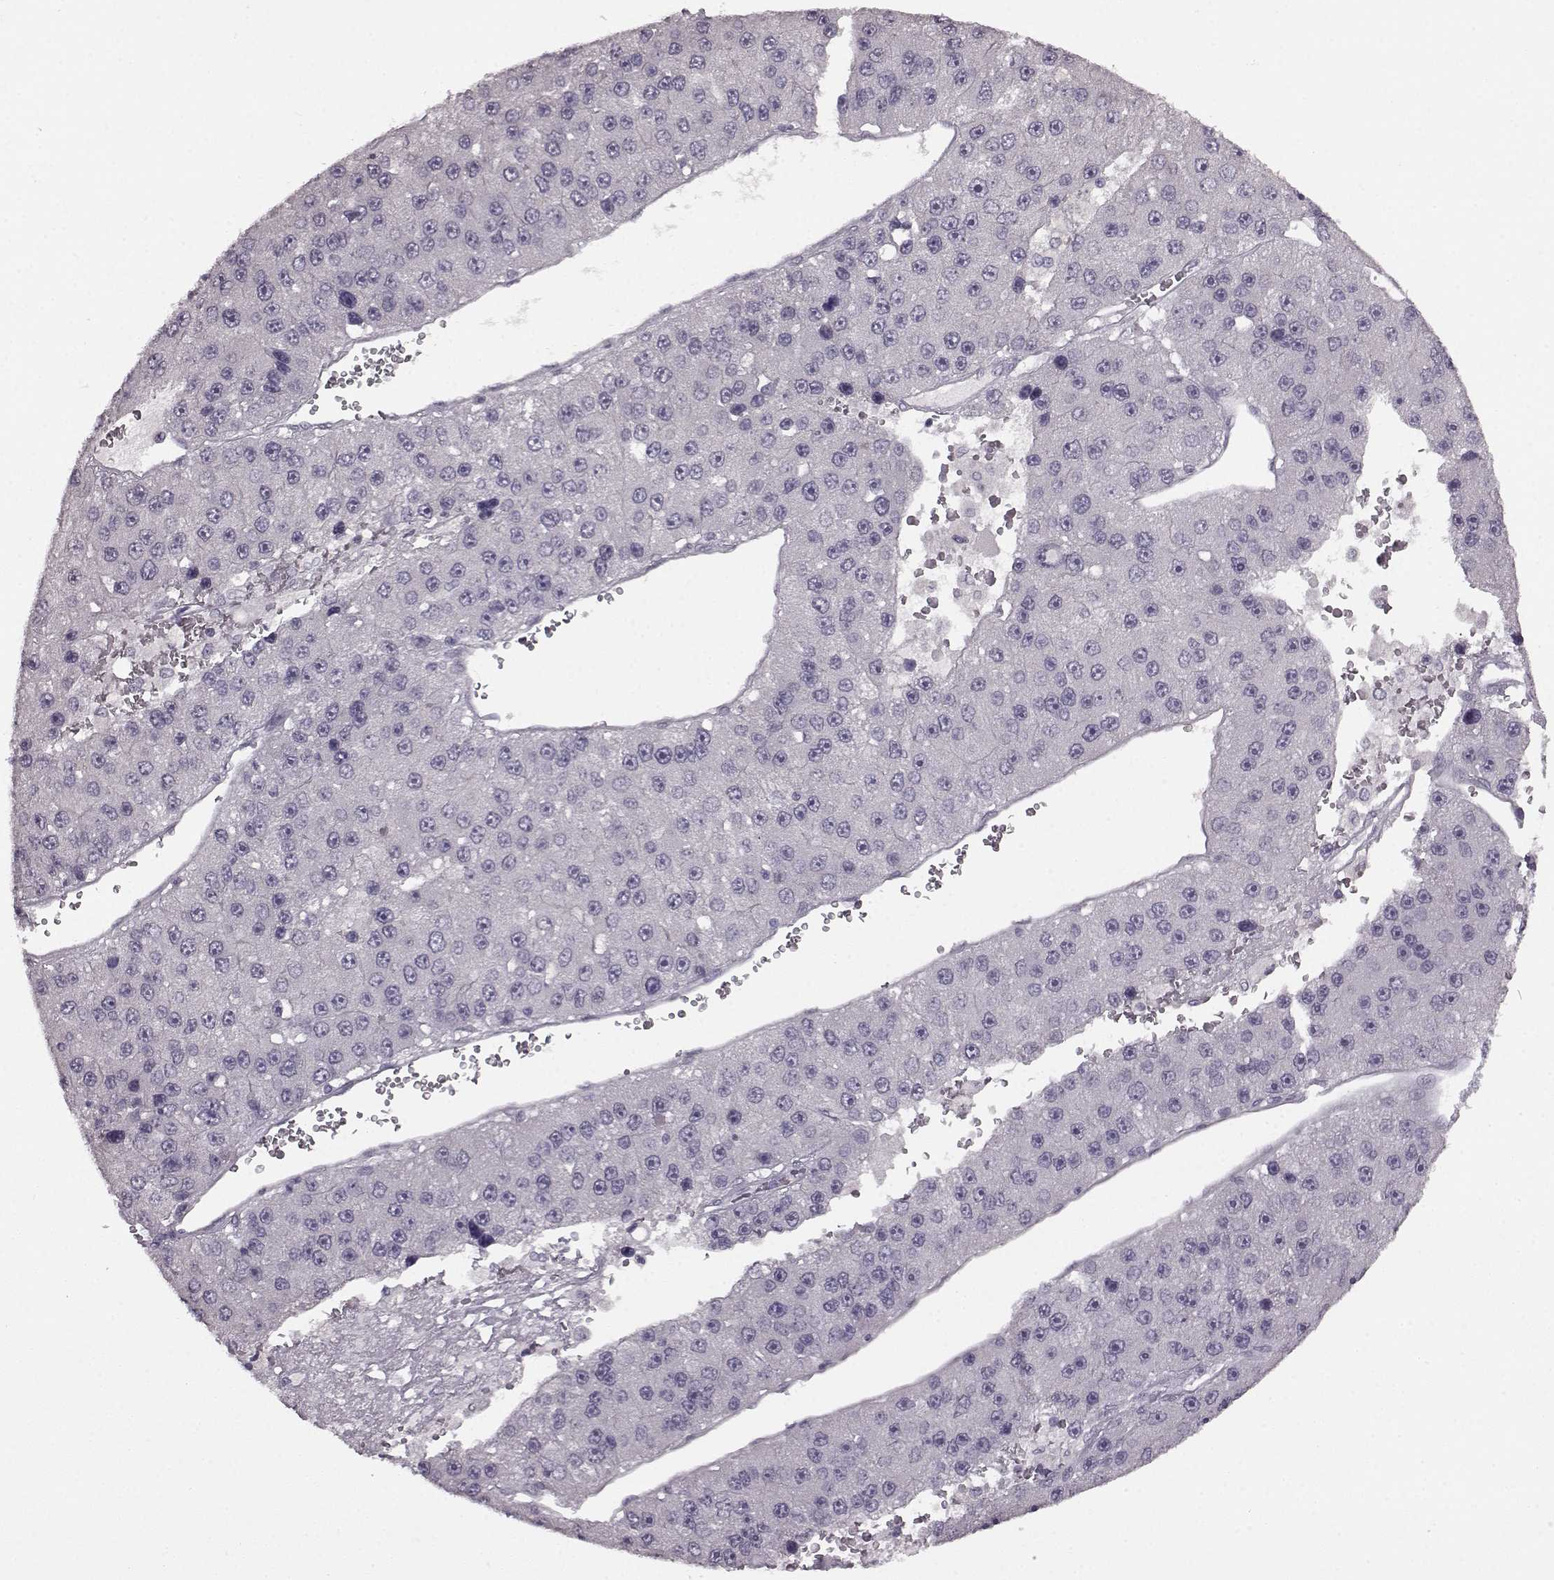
{"staining": {"intensity": "negative", "quantity": "none", "location": "none"}, "tissue": "liver cancer", "cell_type": "Tumor cells", "image_type": "cancer", "snomed": [{"axis": "morphology", "description": "Carcinoma, Hepatocellular, NOS"}, {"axis": "topography", "description": "Liver"}], "caption": "Immunohistochemistry (IHC) image of liver cancer (hepatocellular carcinoma) stained for a protein (brown), which displays no positivity in tumor cells.", "gene": "LHB", "patient": {"sex": "female", "age": 73}}